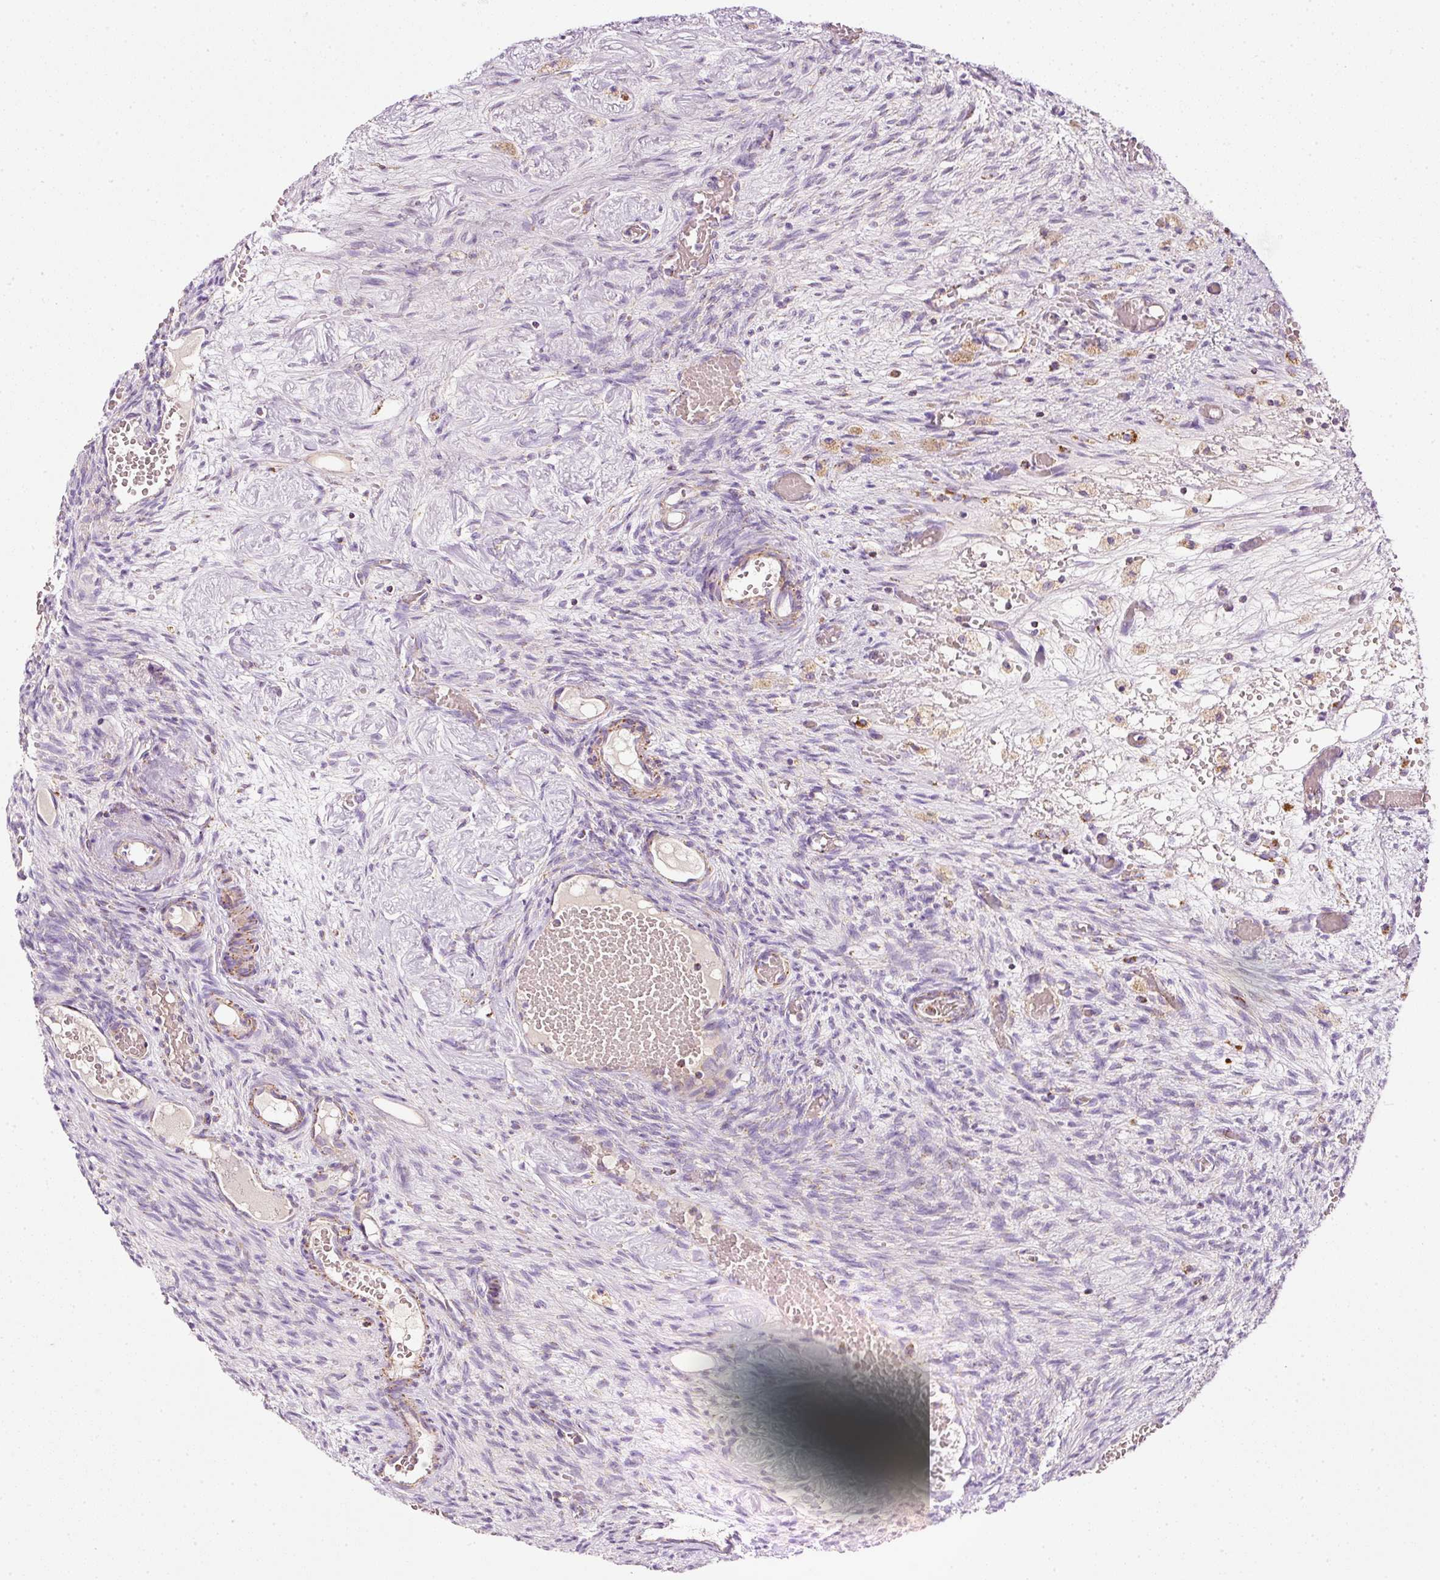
{"staining": {"intensity": "weak", "quantity": "<25%", "location": "cytoplasmic/membranous"}, "tissue": "ovary", "cell_type": "Ovarian stroma cells", "image_type": "normal", "snomed": [{"axis": "morphology", "description": "Normal tissue, NOS"}, {"axis": "topography", "description": "Ovary"}], "caption": "The immunohistochemistry (IHC) micrograph has no significant positivity in ovarian stroma cells of ovary. (DAB (3,3'-diaminobenzidine) immunohistochemistry visualized using brightfield microscopy, high magnification).", "gene": "SDHA", "patient": {"sex": "female", "age": 67}}